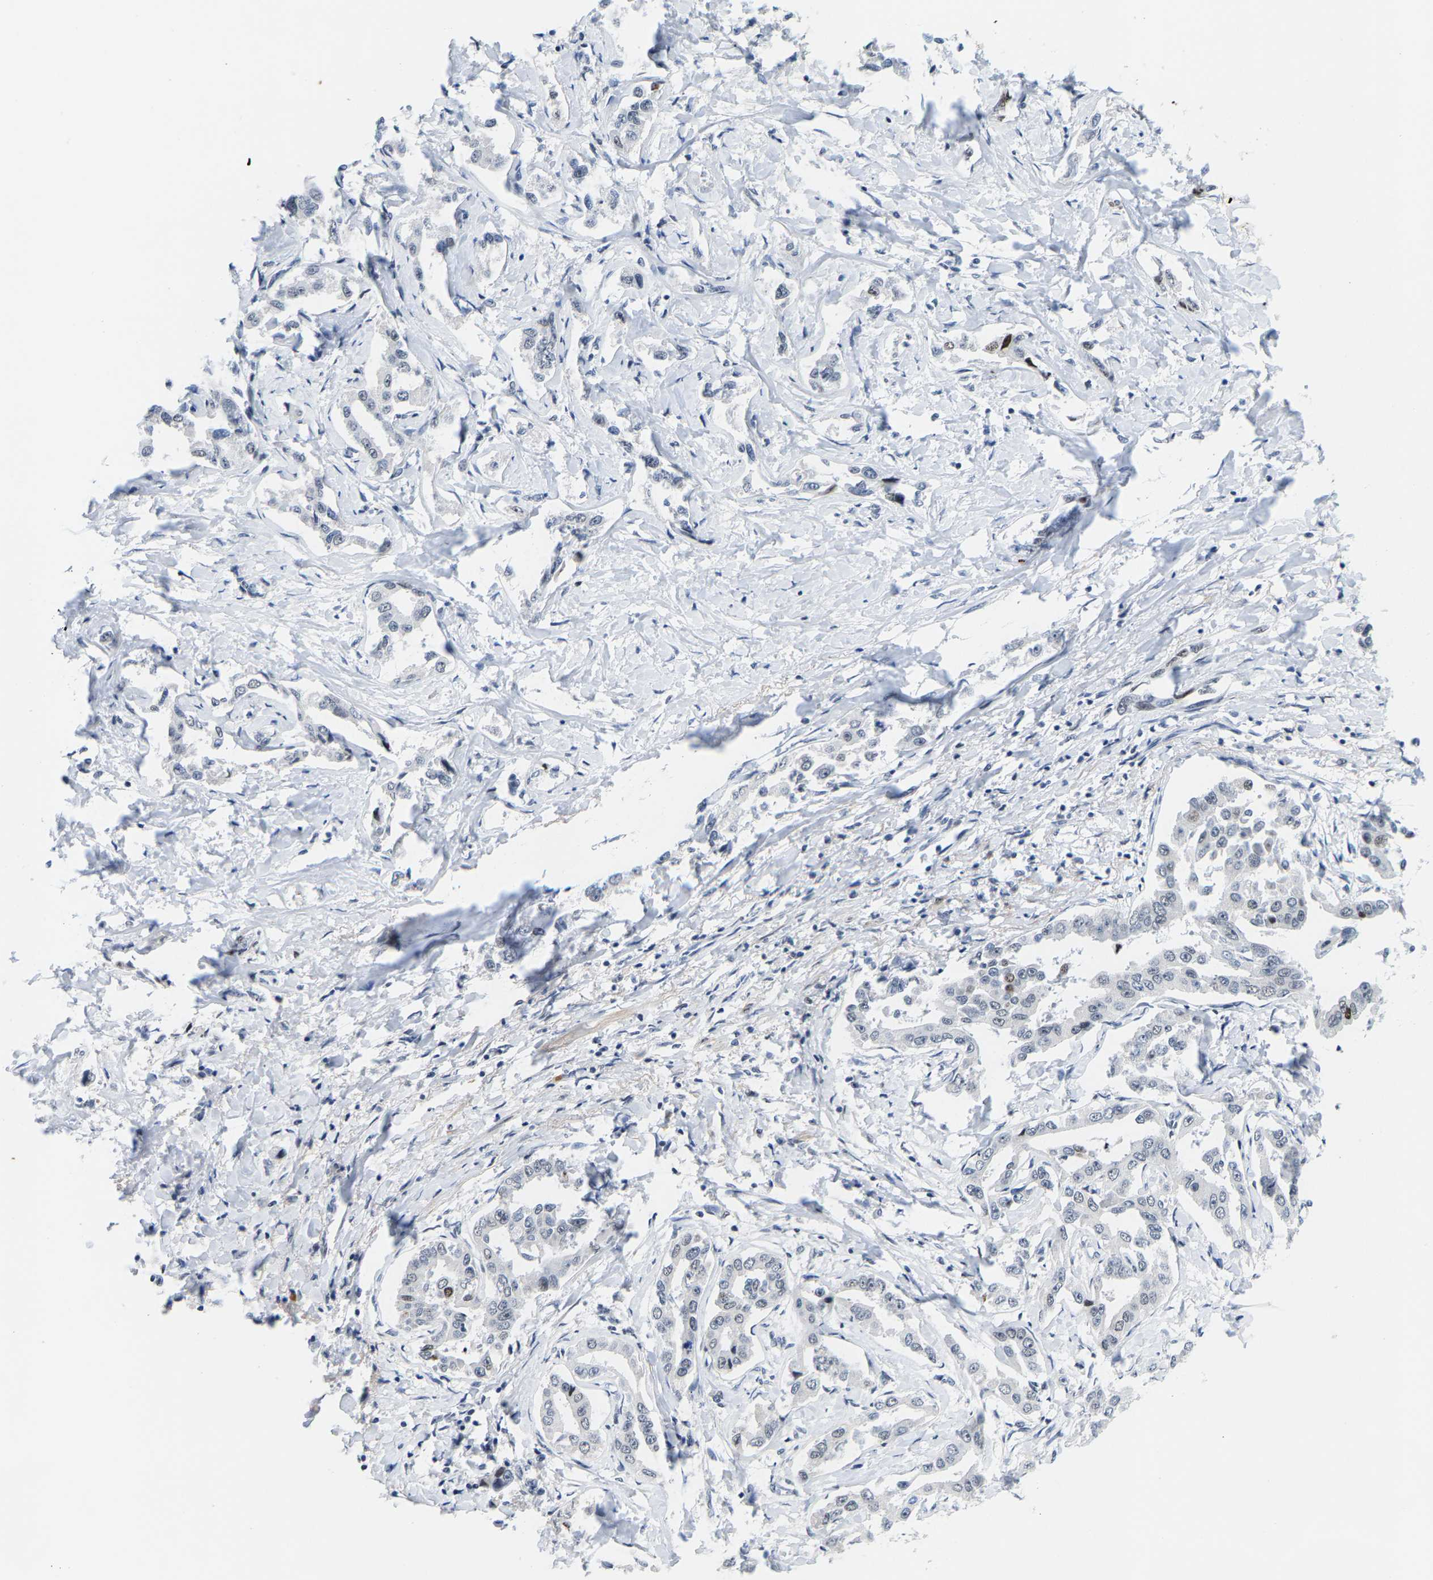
{"staining": {"intensity": "moderate", "quantity": "<25%", "location": "nuclear"}, "tissue": "liver cancer", "cell_type": "Tumor cells", "image_type": "cancer", "snomed": [{"axis": "morphology", "description": "Cholangiocarcinoma"}, {"axis": "topography", "description": "Liver"}], "caption": "Immunohistochemical staining of human liver cholangiocarcinoma exhibits moderate nuclear protein staining in approximately <25% of tumor cells. (DAB = brown stain, brightfield microscopy at high magnification).", "gene": "SETD1B", "patient": {"sex": "male", "age": 59}}